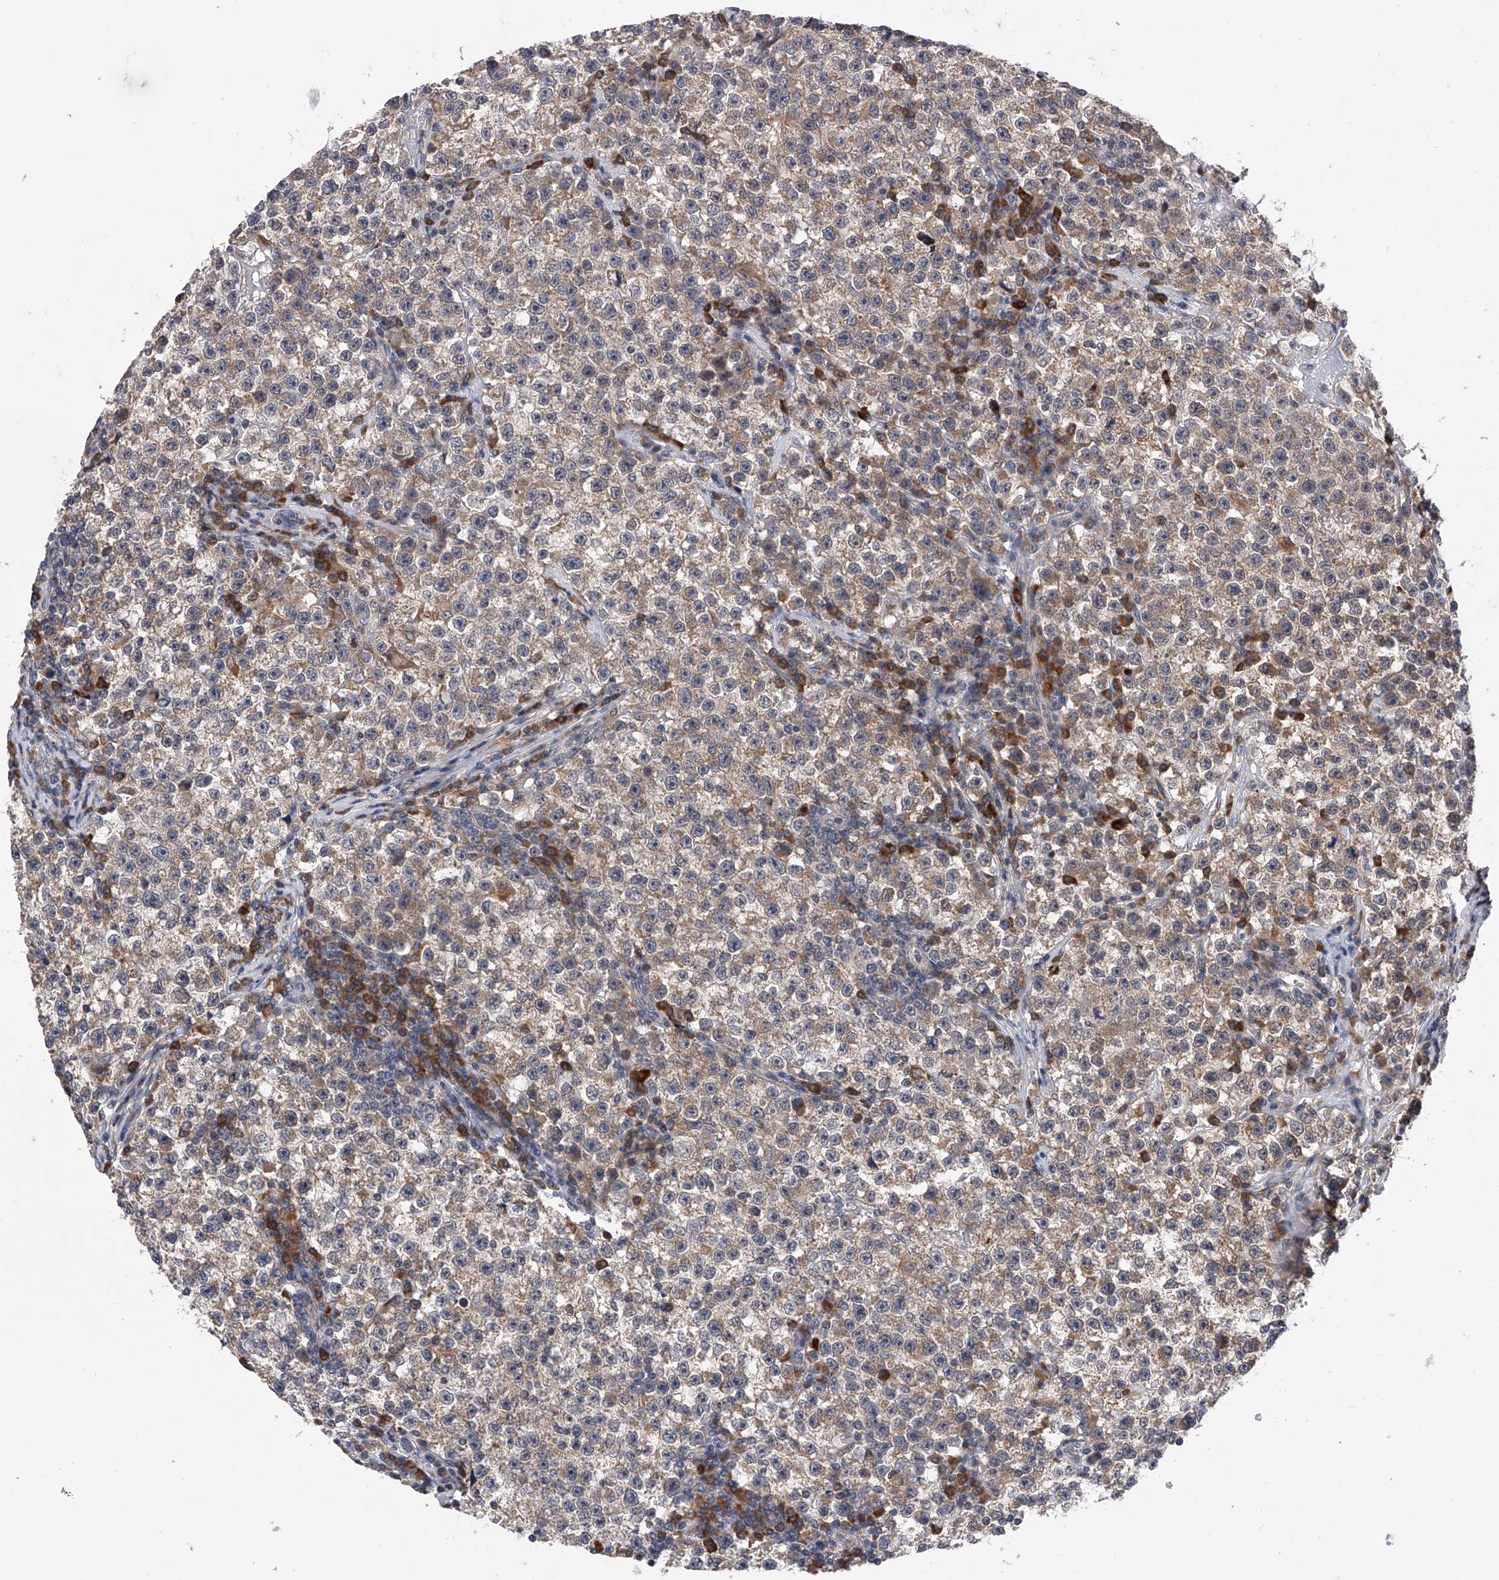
{"staining": {"intensity": "moderate", "quantity": ">75%", "location": "cytoplasmic/membranous"}, "tissue": "testis cancer", "cell_type": "Tumor cells", "image_type": "cancer", "snomed": [{"axis": "morphology", "description": "Seminoma, NOS"}, {"axis": "topography", "description": "Testis"}], "caption": "Human seminoma (testis) stained for a protein (brown) displays moderate cytoplasmic/membranous positive positivity in approximately >75% of tumor cells.", "gene": "SPOCK1", "patient": {"sex": "male", "age": 22}}